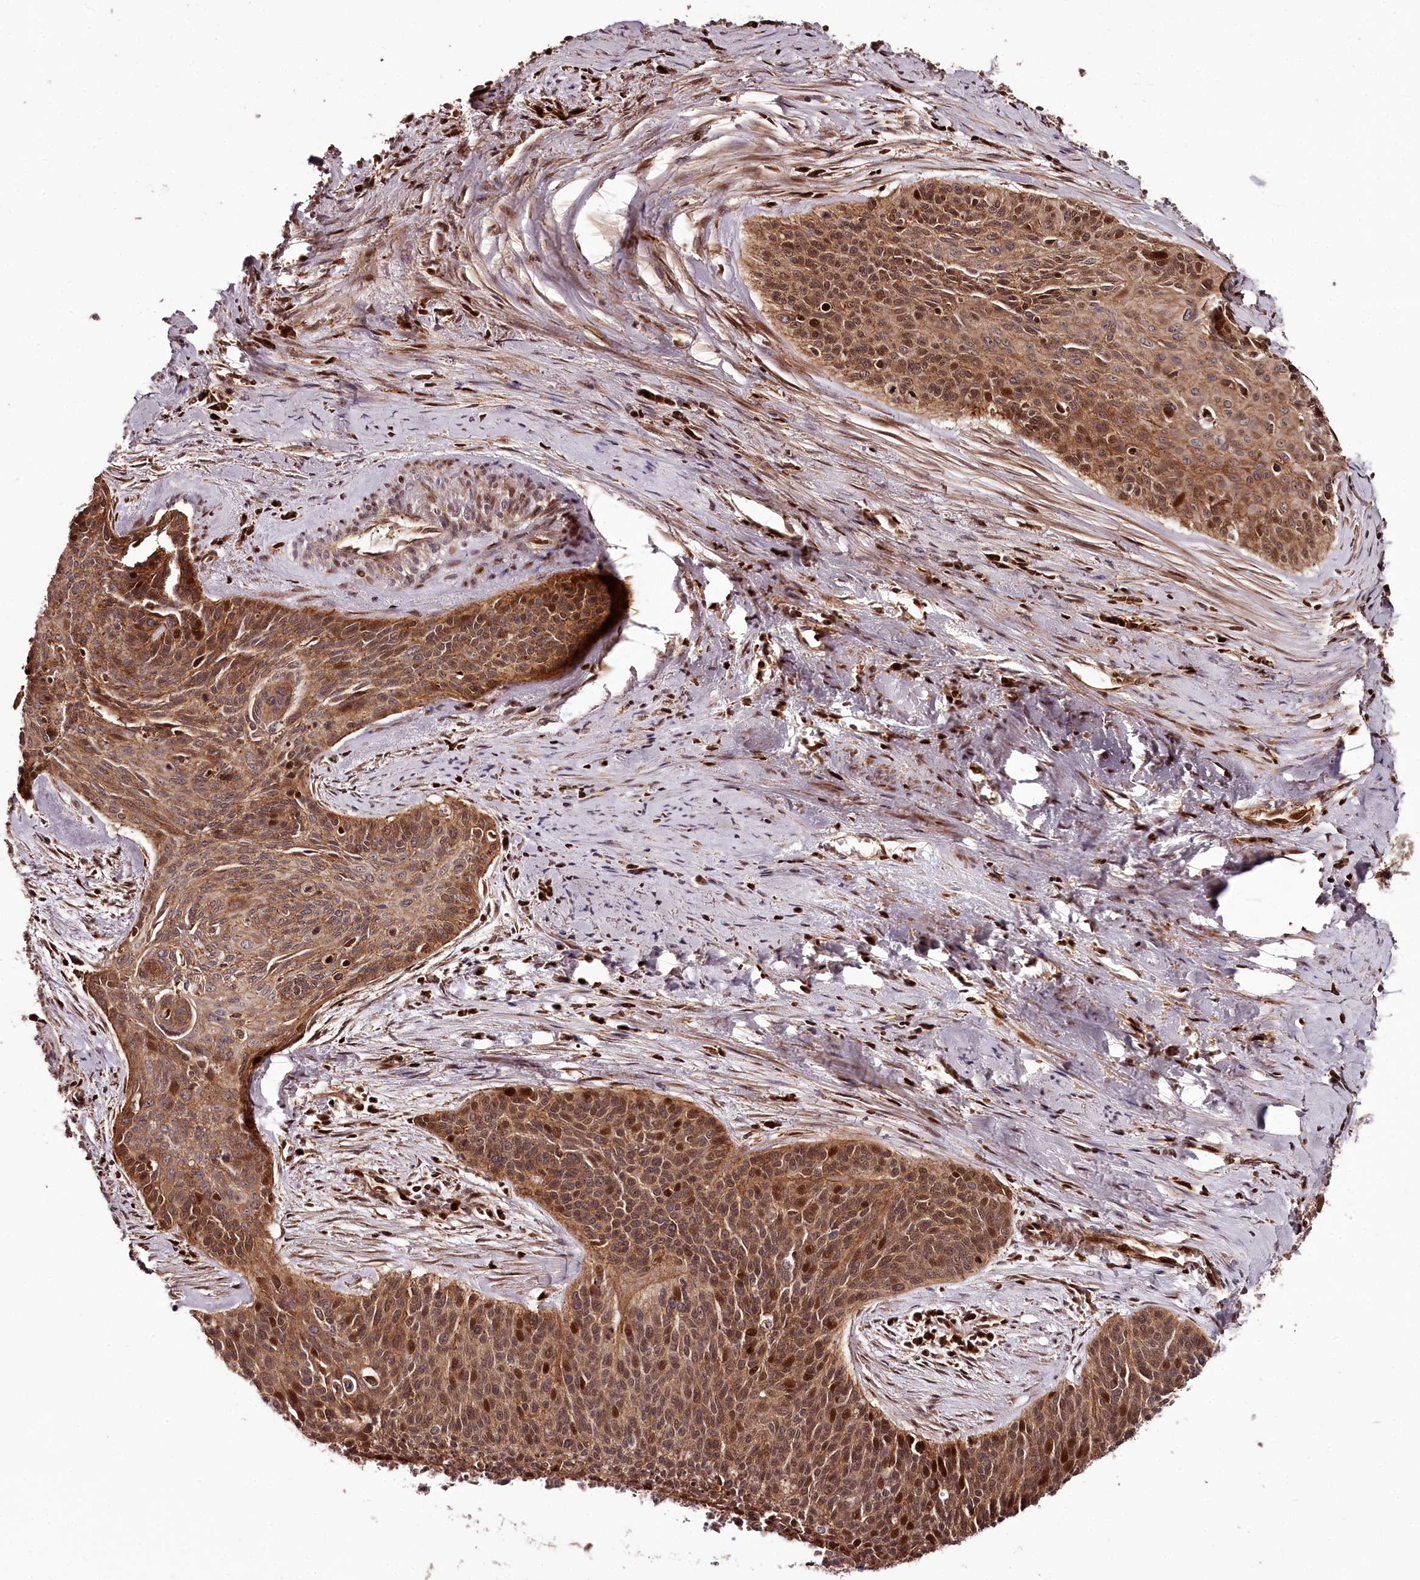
{"staining": {"intensity": "strong", "quantity": ">75%", "location": "cytoplasmic/membranous,nuclear"}, "tissue": "cervical cancer", "cell_type": "Tumor cells", "image_type": "cancer", "snomed": [{"axis": "morphology", "description": "Squamous cell carcinoma, NOS"}, {"axis": "topography", "description": "Cervix"}], "caption": "The immunohistochemical stain labels strong cytoplasmic/membranous and nuclear positivity in tumor cells of cervical squamous cell carcinoma tissue. (Stains: DAB (3,3'-diaminobenzidine) in brown, nuclei in blue, Microscopy: brightfield microscopy at high magnification).", "gene": "KIF14", "patient": {"sex": "female", "age": 55}}